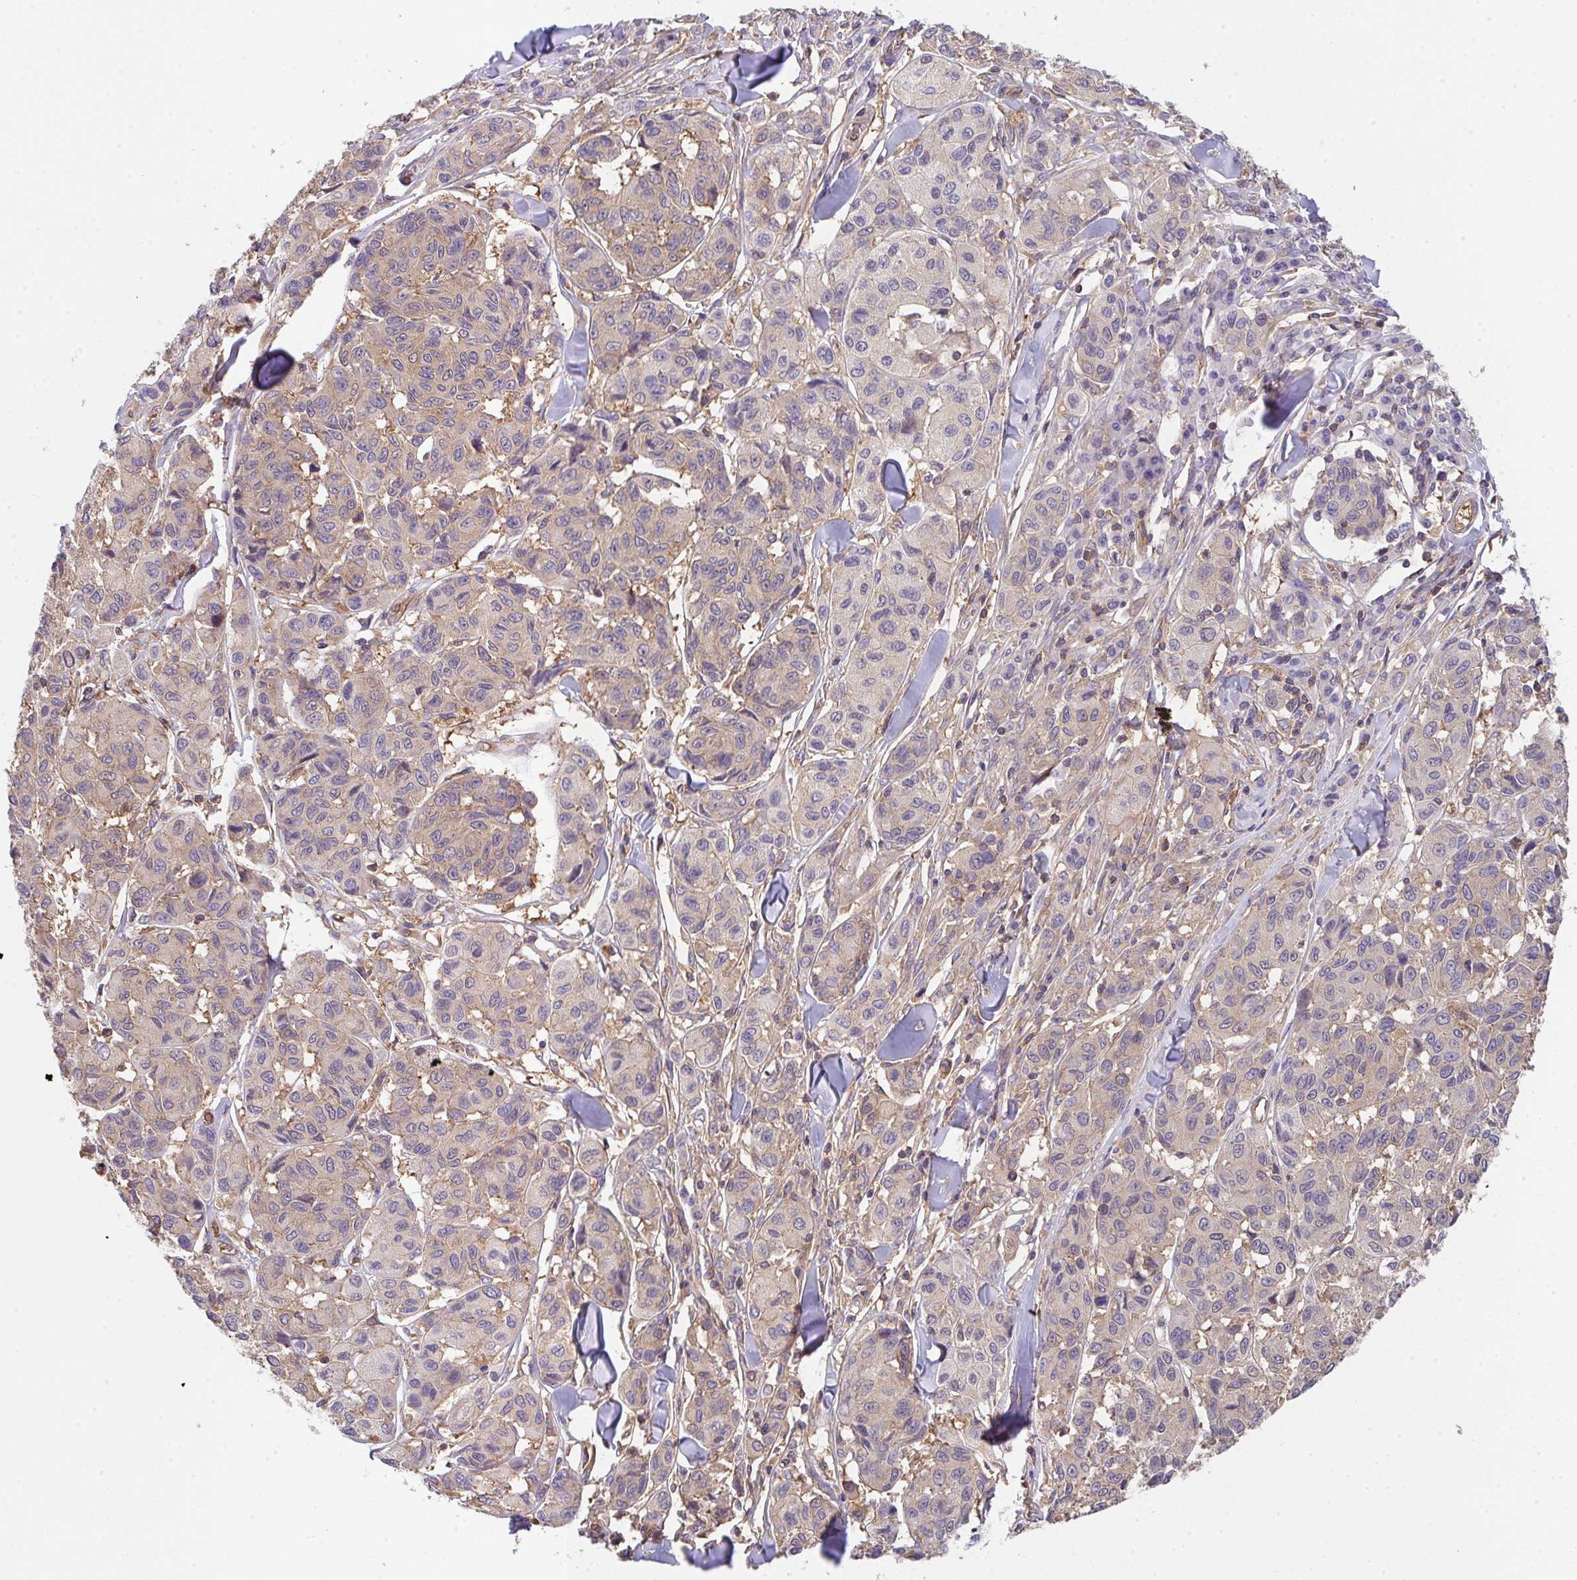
{"staining": {"intensity": "moderate", "quantity": "25%-75%", "location": "cytoplasmic/membranous"}, "tissue": "melanoma", "cell_type": "Tumor cells", "image_type": "cancer", "snomed": [{"axis": "morphology", "description": "Malignant melanoma, NOS"}, {"axis": "topography", "description": "Skin"}], "caption": "Moderate cytoplasmic/membranous protein expression is seen in about 25%-75% of tumor cells in malignant melanoma.", "gene": "TMEM229A", "patient": {"sex": "female", "age": 66}}